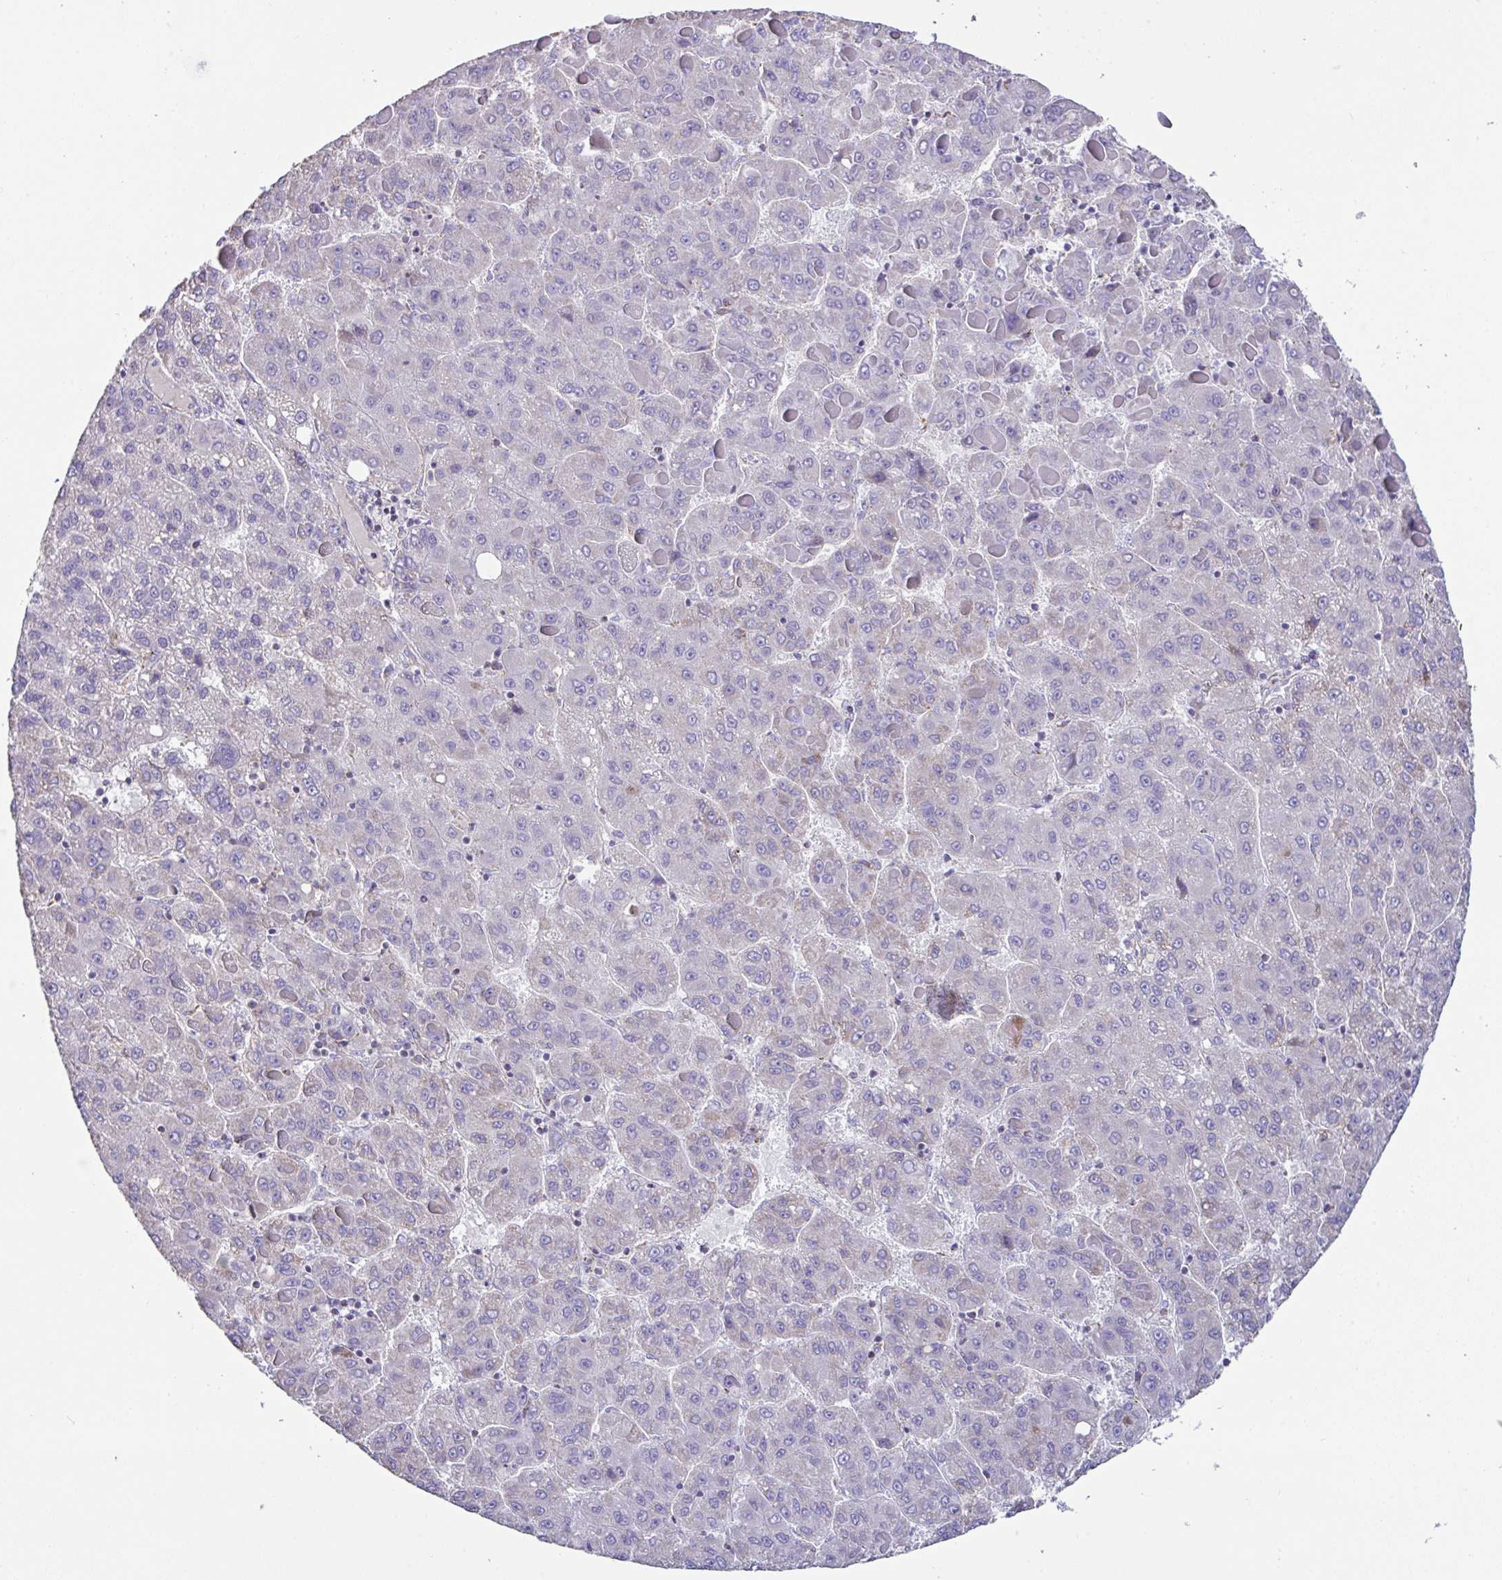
{"staining": {"intensity": "negative", "quantity": "none", "location": "none"}, "tissue": "liver cancer", "cell_type": "Tumor cells", "image_type": "cancer", "snomed": [{"axis": "morphology", "description": "Carcinoma, Hepatocellular, NOS"}, {"axis": "topography", "description": "Liver"}], "caption": "This is an immunohistochemistry (IHC) photomicrograph of liver cancer. There is no positivity in tumor cells.", "gene": "DOK7", "patient": {"sex": "female", "age": 82}}